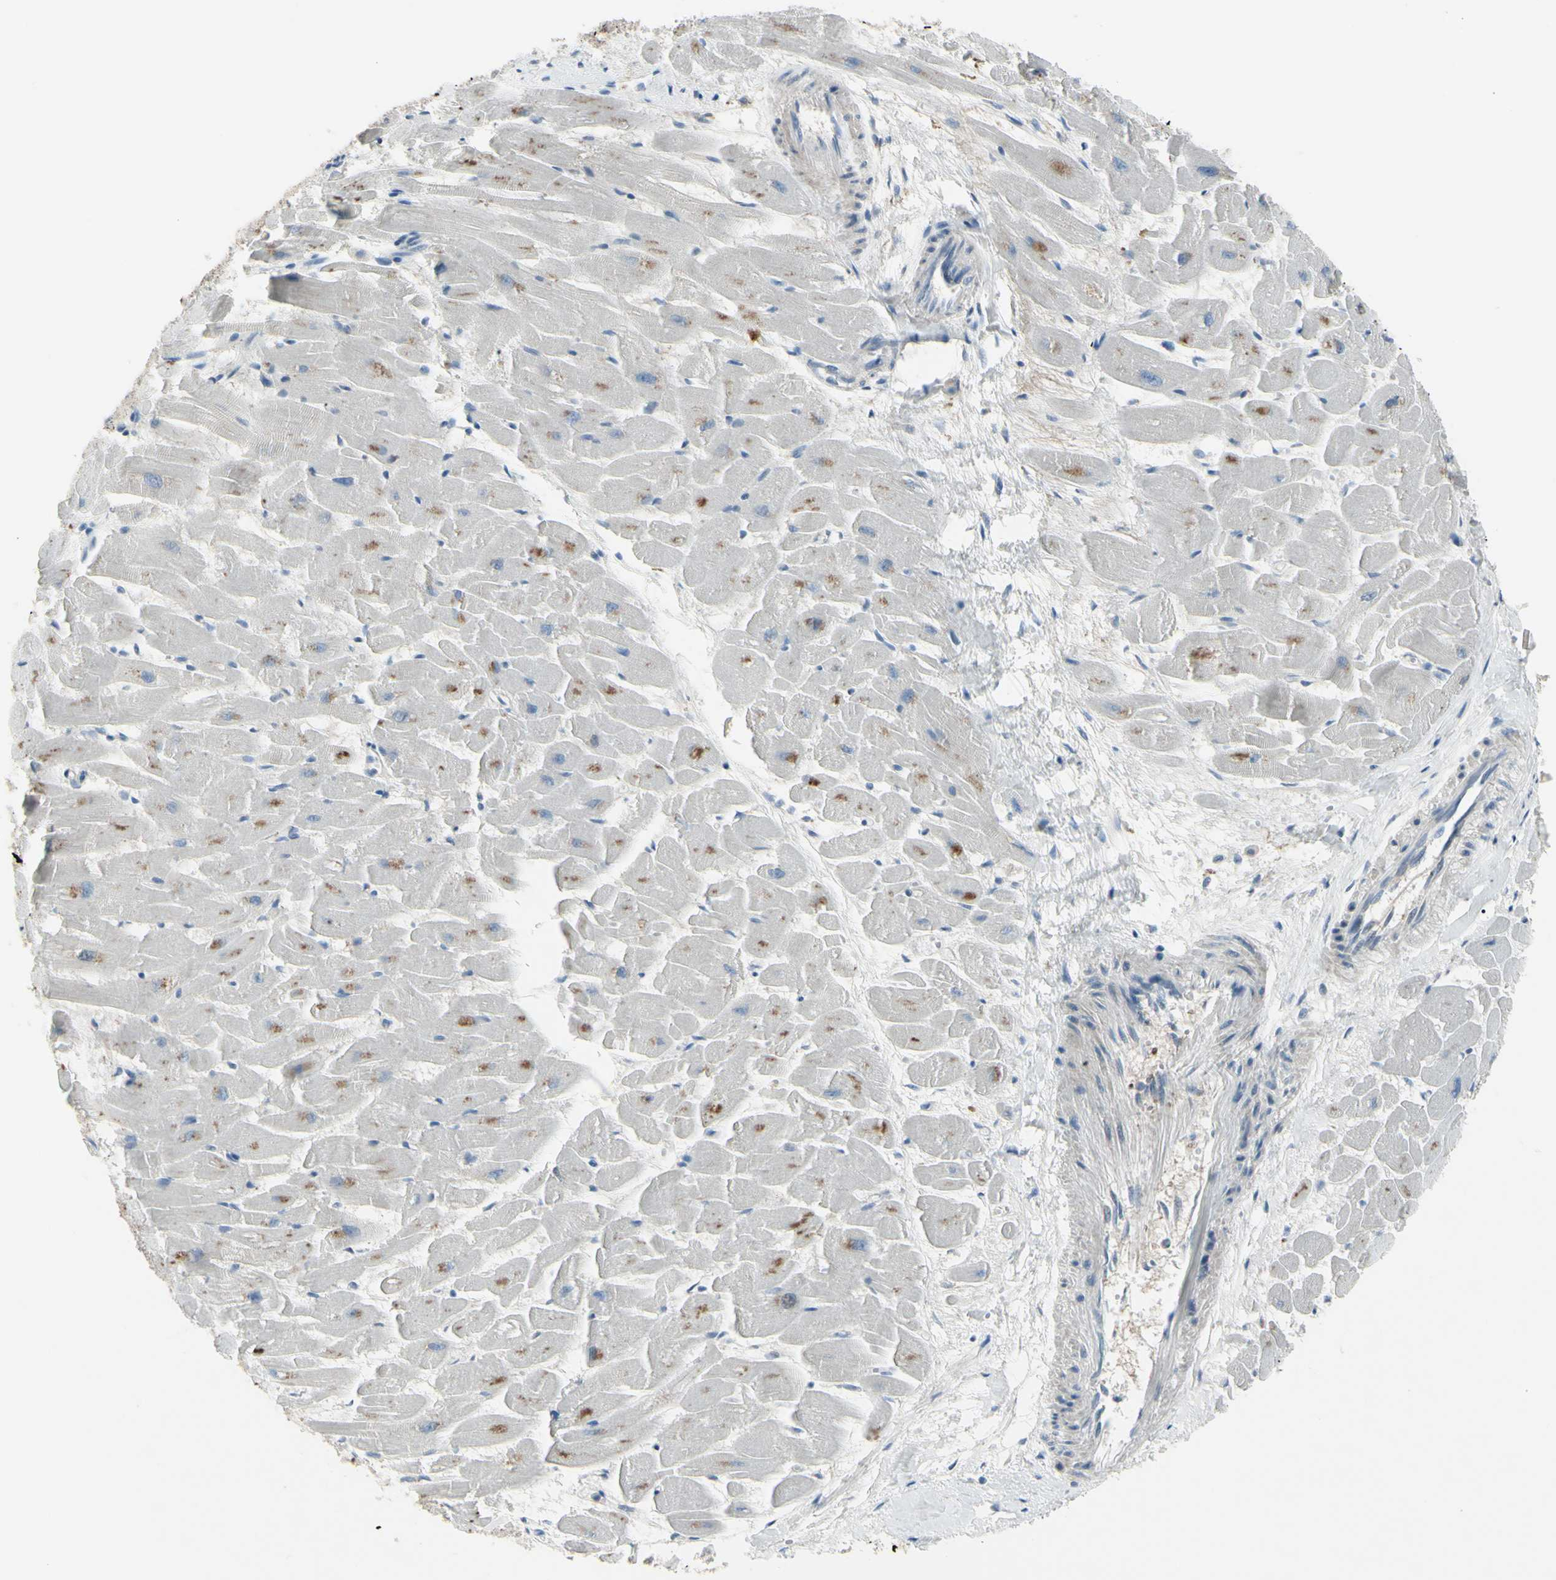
{"staining": {"intensity": "moderate", "quantity": "25%-75%", "location": "cytoplasmic/membranous"}, "tissue": "heart muscle", "cell_type": "Cardiomyocytes", "image_type": "normal", "snomed": [{"axis": "morphology", "description": "Normal tissue, NOS"}, {"axis": "topography", "description": "Heart"}], "caption": "Immunohistochemical staining of unremarkable heart muscle reveals moderate cytoplasmic/membranous protein positivity in approximately 25%-75% of cardiomyocytes. (Brightfield microscopy of DAB IHC at high magnification).", "gene": "ETNK1", "patient": {"sex": "female", "age": 19}}